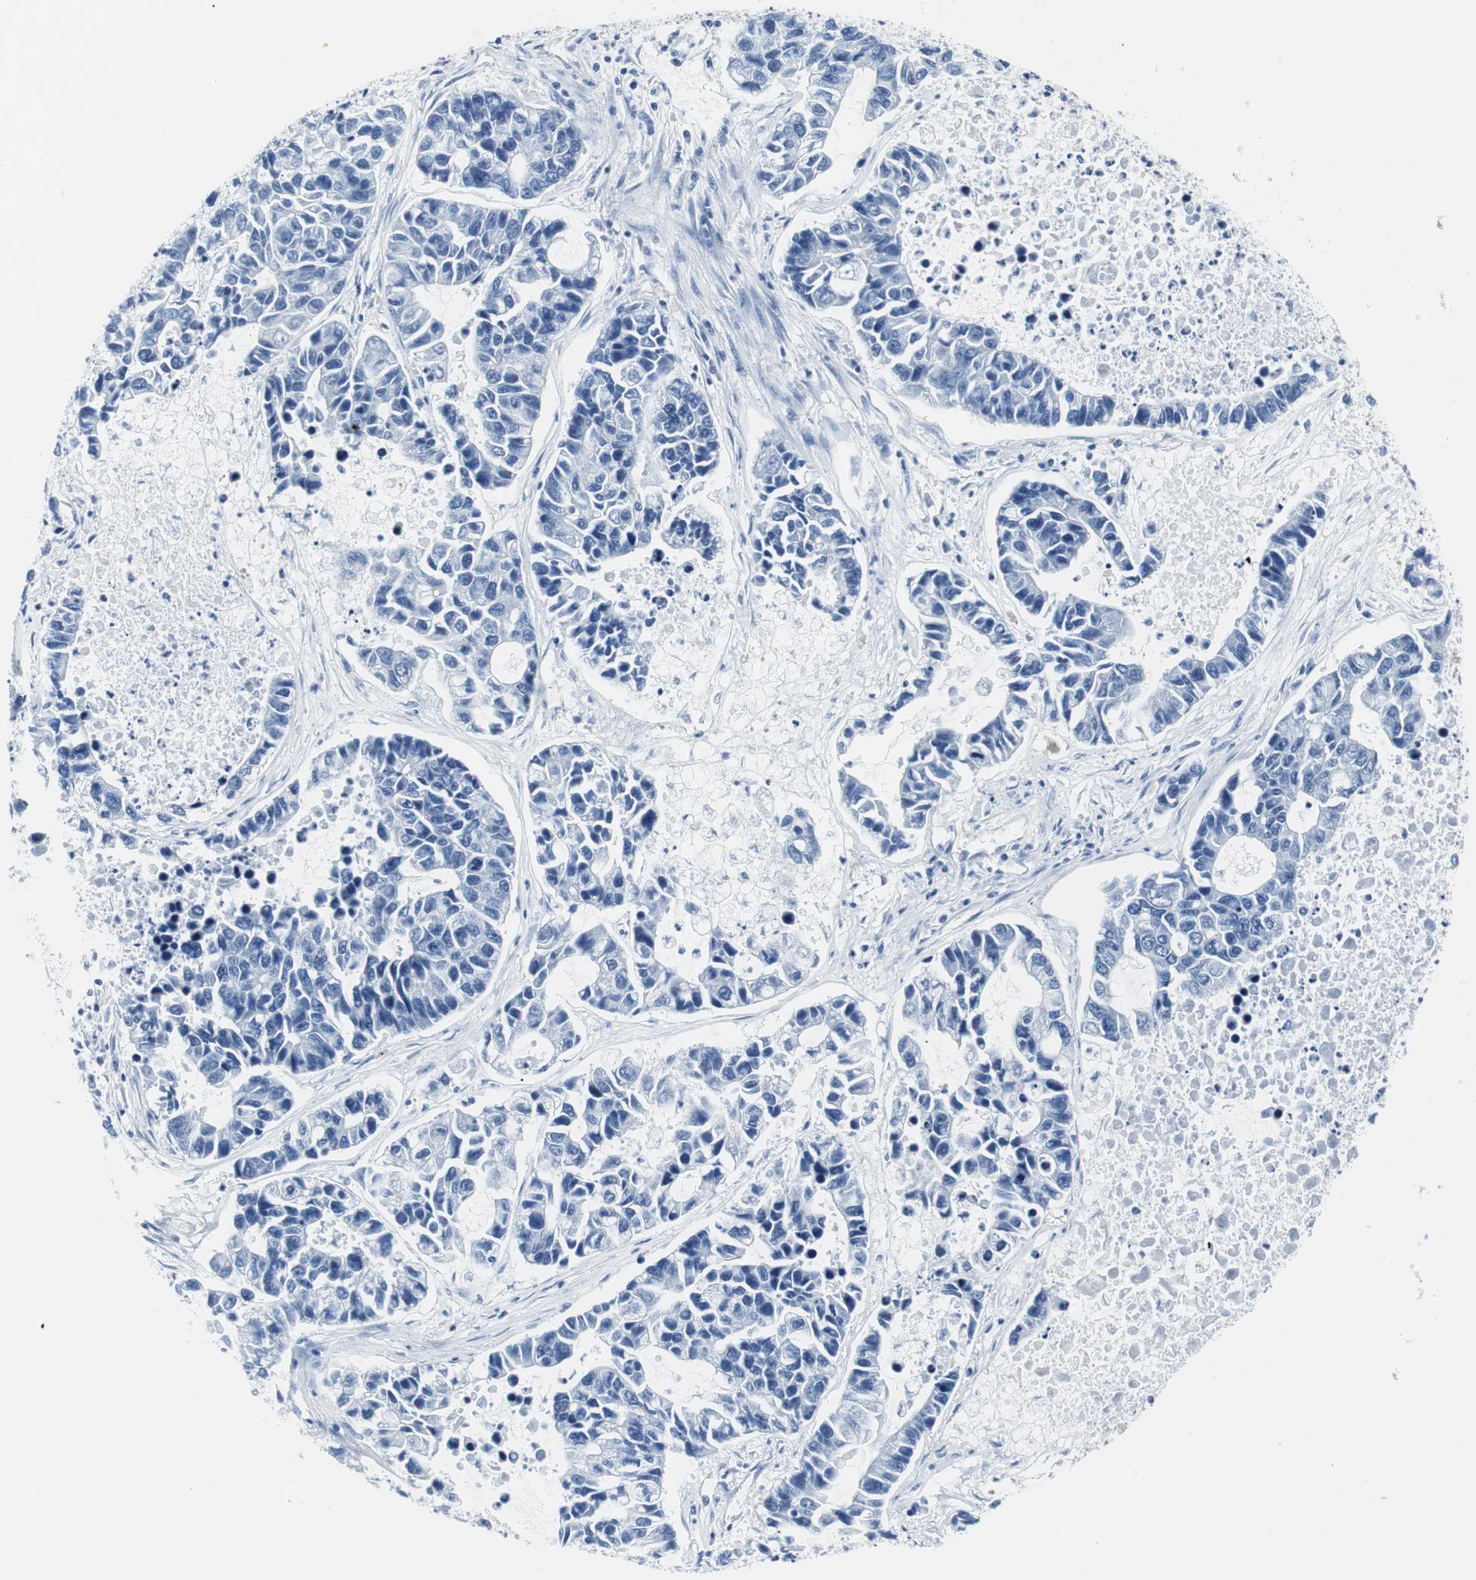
{"staining": {"intensity": "negative", "quantity": "none", "location": "none"}, "tissue": "lung cancer", "cell_type": "Tumor cells", "image_type": "cancer", "snomed": [{"axis": "morphology", "description": "Adenocarcinoma, NOS"}, {"axis": "topography", "description": "Lung"}], "caption": "The immunohistochemistry (IHC) image has no significant positivity in tumor cells of adenocarcinoma (lung) tissue.", "gene": "GAP43", "patient": {"sex": "female", "age": 51}}